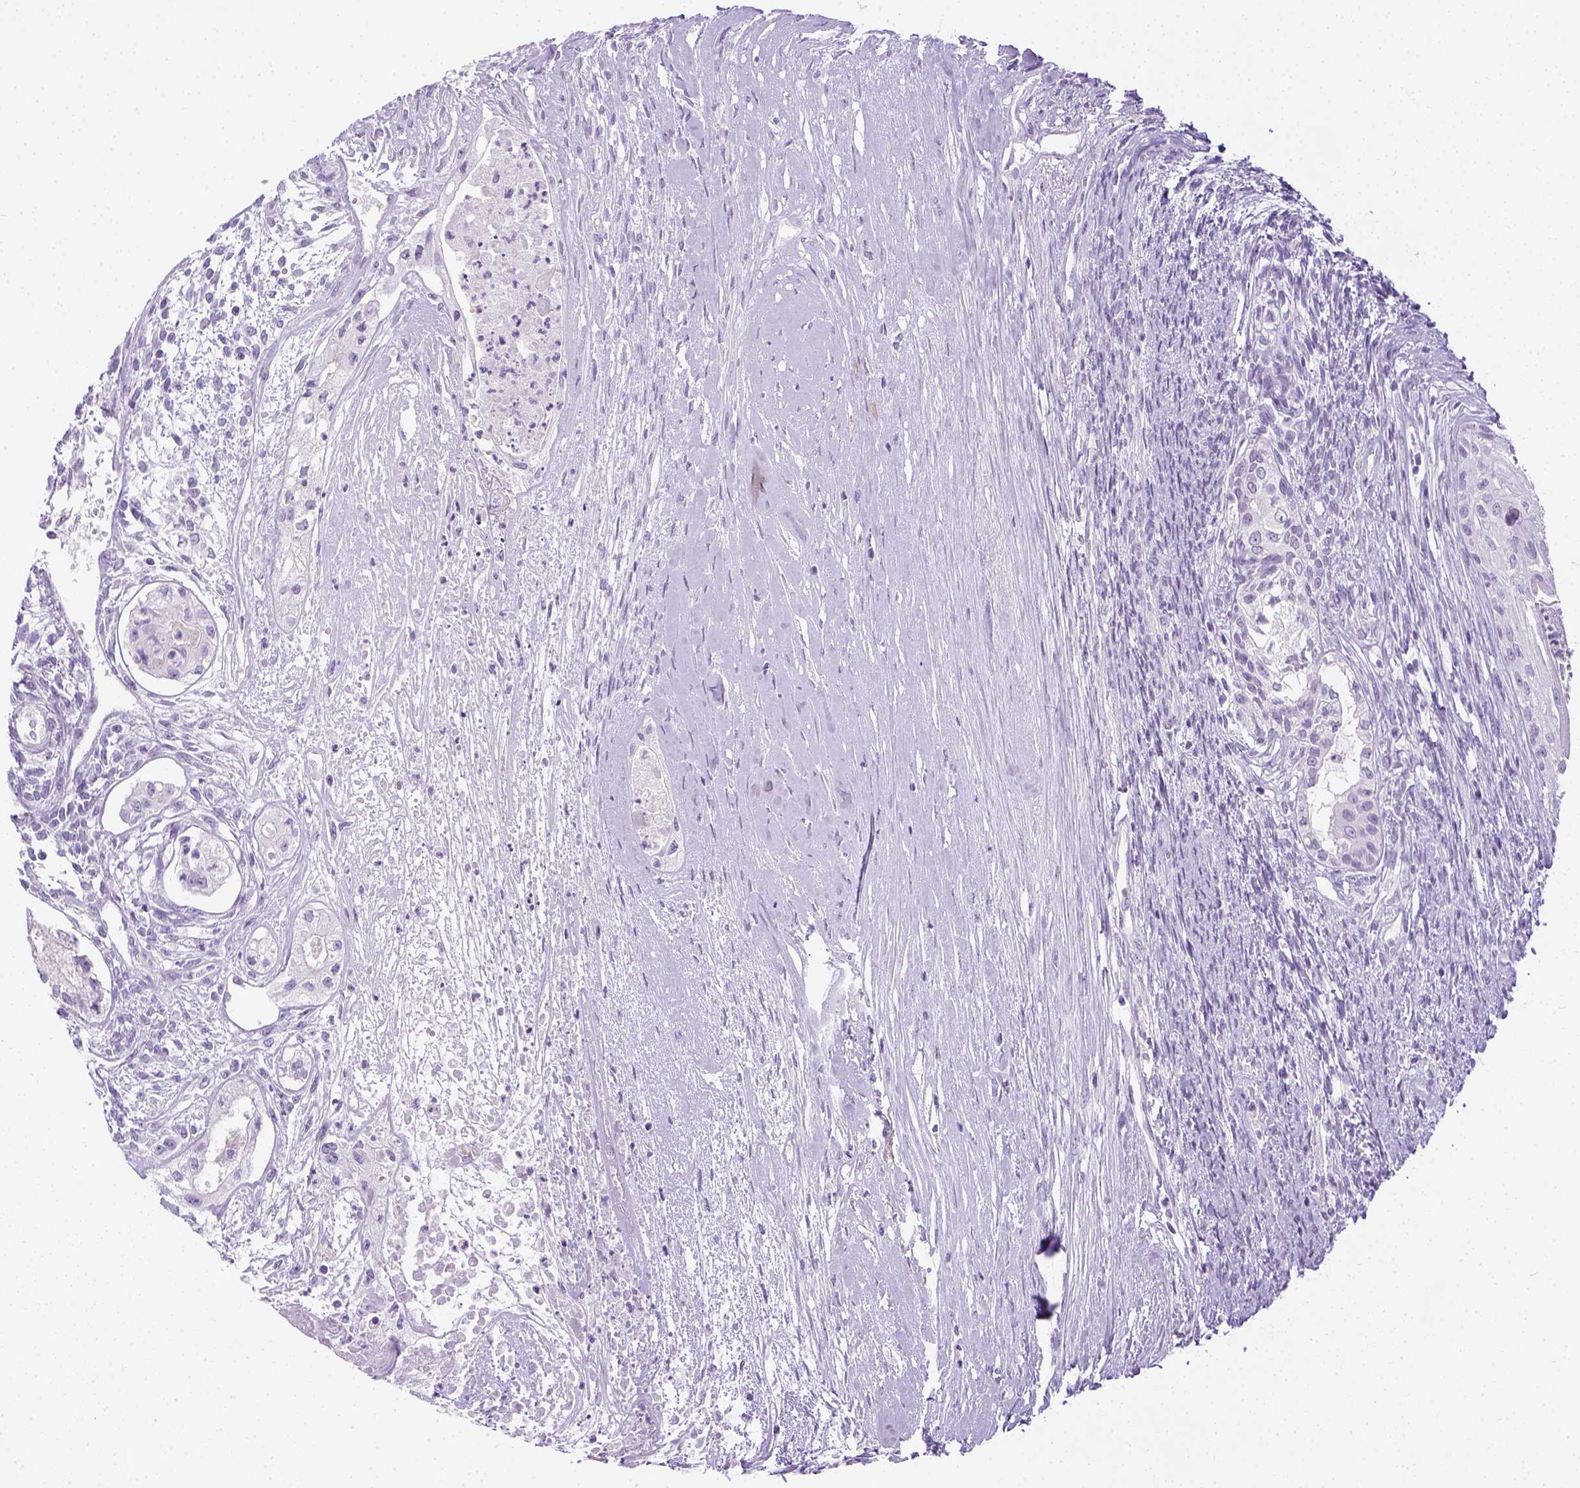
{"staining": {"intensity": "negative", "quantity": "none", "location": "none"}, "tissue": "testis cancer", "cell_type": "Tumor cells", "image_type": "cancer", "snomed": [{"axis": "morphology", "description": "Carcinoma, Embryonal, NOS"}, {"axis": "topography", "description": "Testis"}], "caption": "Tumor cells are negative for brown protein staining in testis cancer. (Stains: DAB immunohistochemistry with hematoxylin counter stain, Microscopy: brightfield microscopy at high magnification).", "gene": "LGSN", "patient": {"sex": "male", "age": 37}}